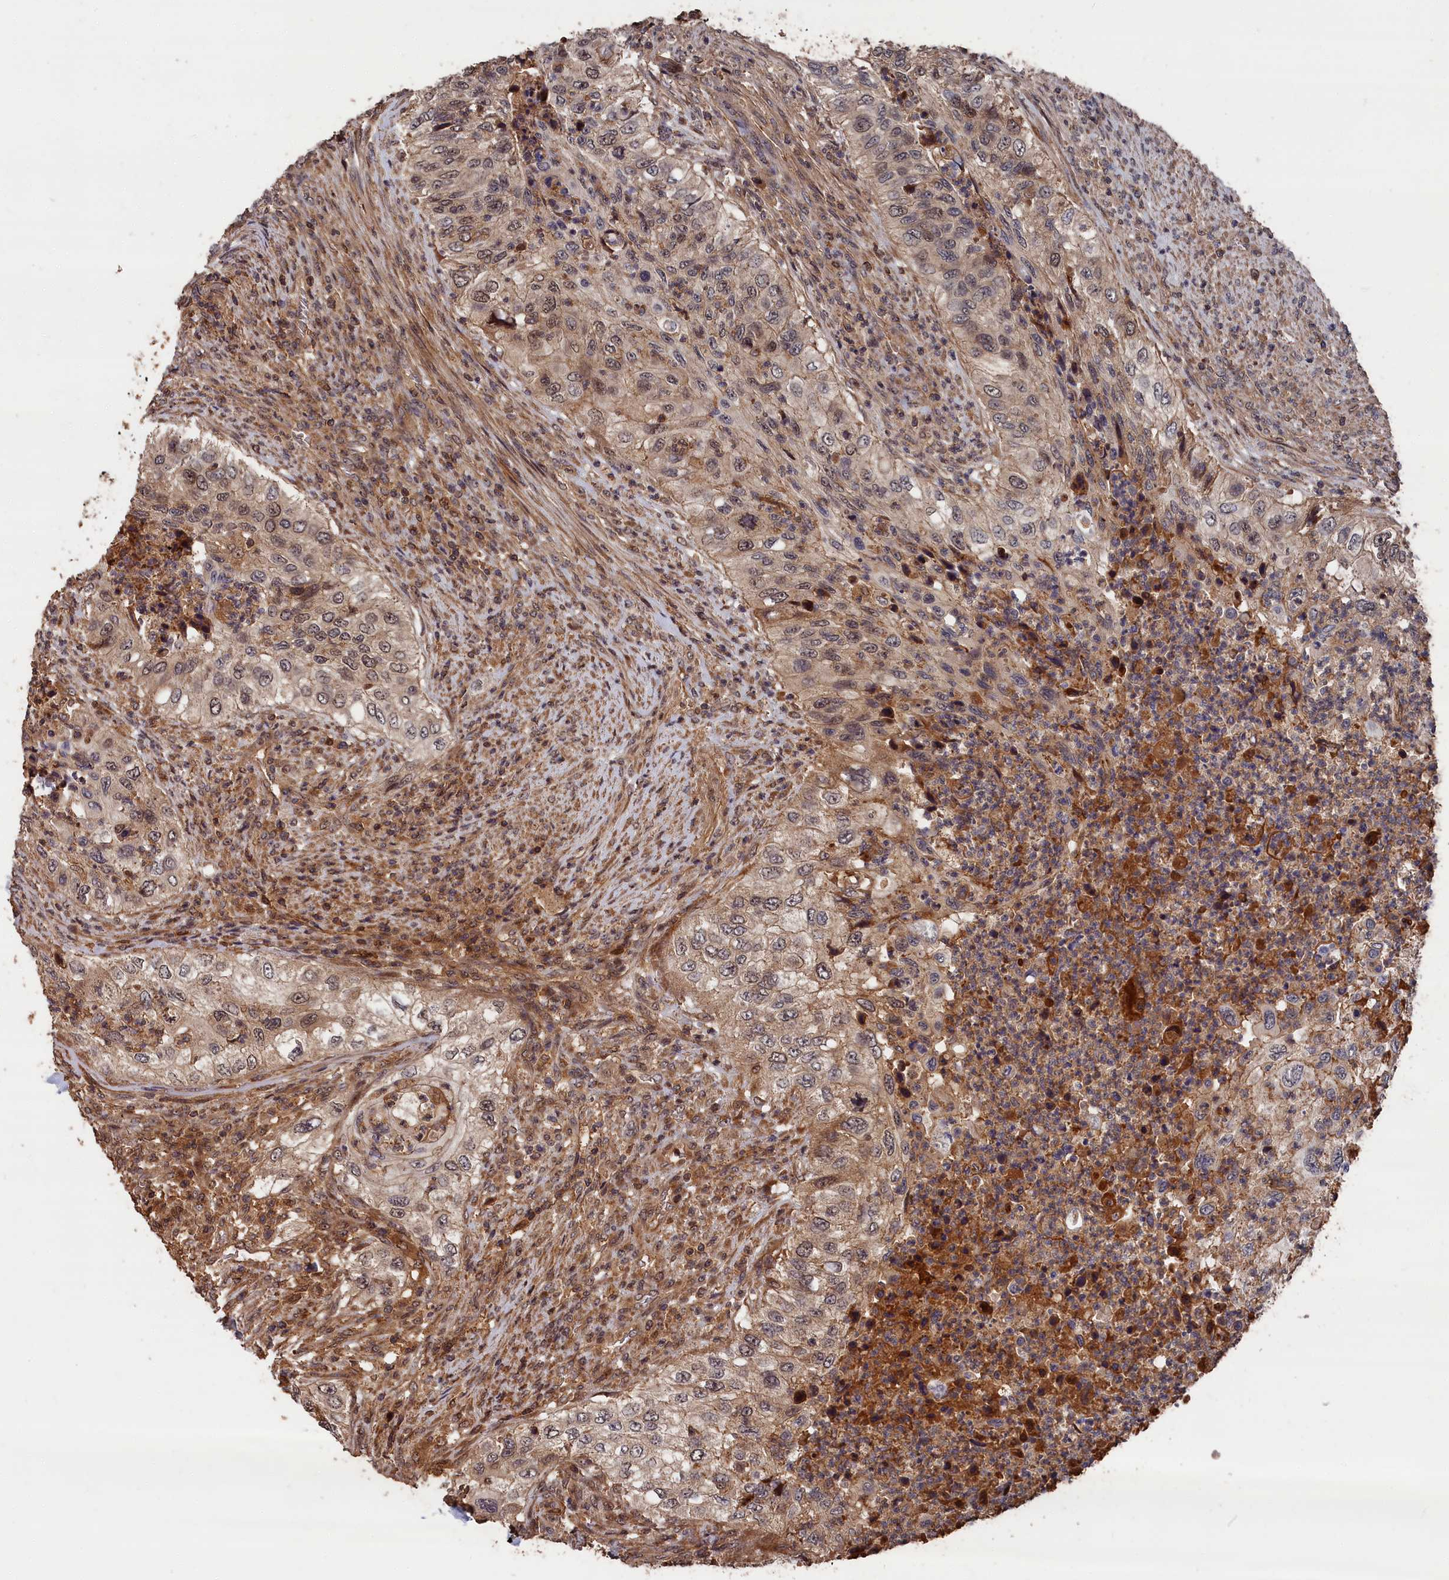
{"staining": {"intensity": "weak", "quantity": "25%-75%", "location": "cytoplasmic/membranous,nuclear"}, "tissue": "urothelial cancer", "cell_type": "Tumor cells", "image_type": "cancer", "snomed": [{"axis": "morphology", "description": "Urothelial carcinoma, High grade"}, {"axis": "topography", "description": "Urinary bladder"}], "caption": "Immunohistochemical staining of human urothelial carcinoma (high-grade) exhibits low levels of weak cytoplasmic/membranous and nuclear protein positivity in about 25%-75% of tumor cells.", "gene": "RMI2", "patient": {"sex": "female", "age": 60}}